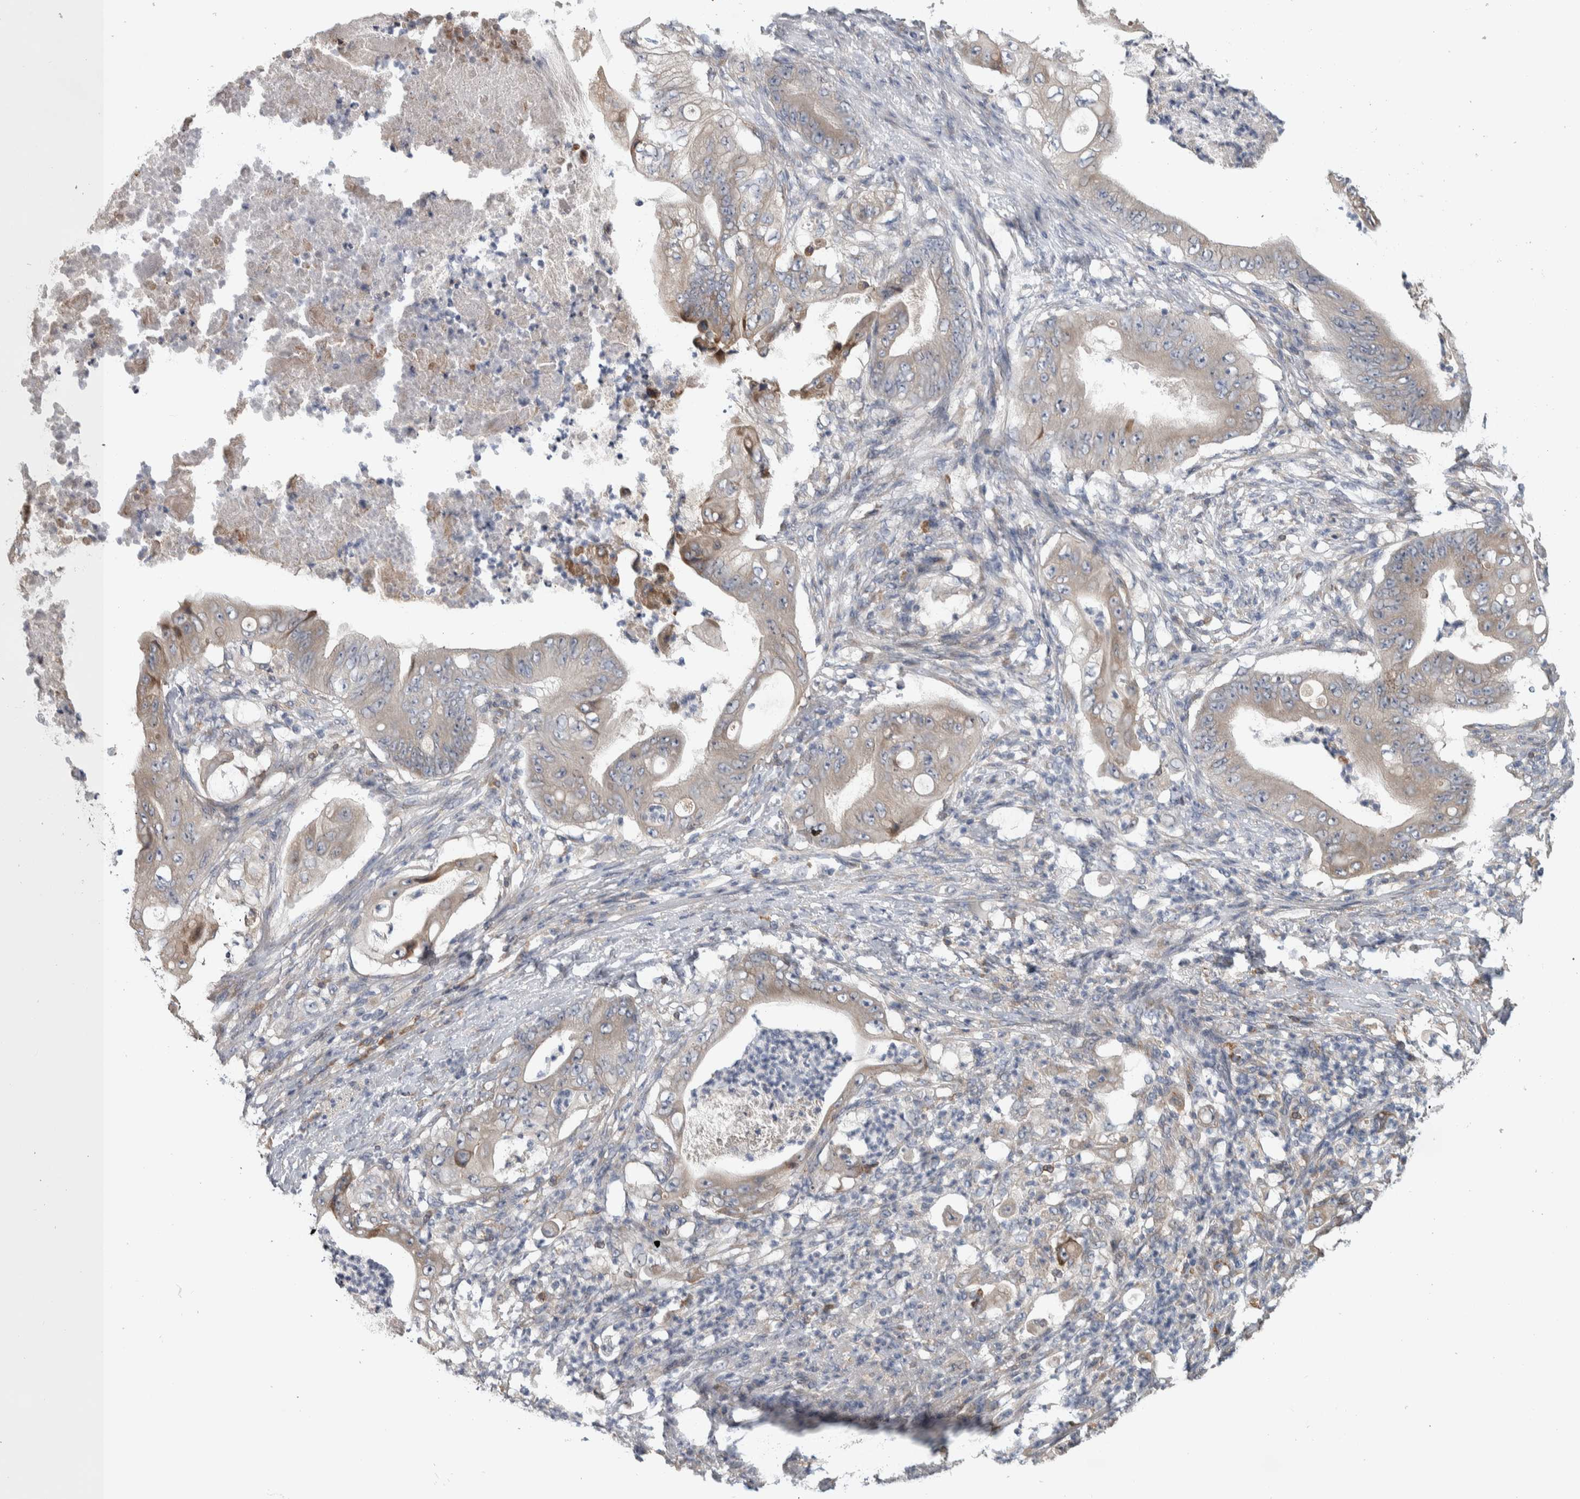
{"staining": {"intensity": "weak", "quantity": ">75%", "location": "cytoplasmic/membranous"}, "tissue": "stomach cancer", "cell_type": "Tumor cells", "image_type": "cancer", "snomed": [{"axis": "morphology", "description": "Adenocarcinoma, NOS"}, {"axis": "topography", "description": "Stomach"}], "caption": "Protein expression analysis of stomach cancer (adenocarcinoma) reveals weak cytoplasmic/membranous expression in about >75% of tumor cells. (DAB = brown stain, brightfield microscopy at high magnification).", "gene": "IBTK", "patient": {"sex": "female", "age": 73}}